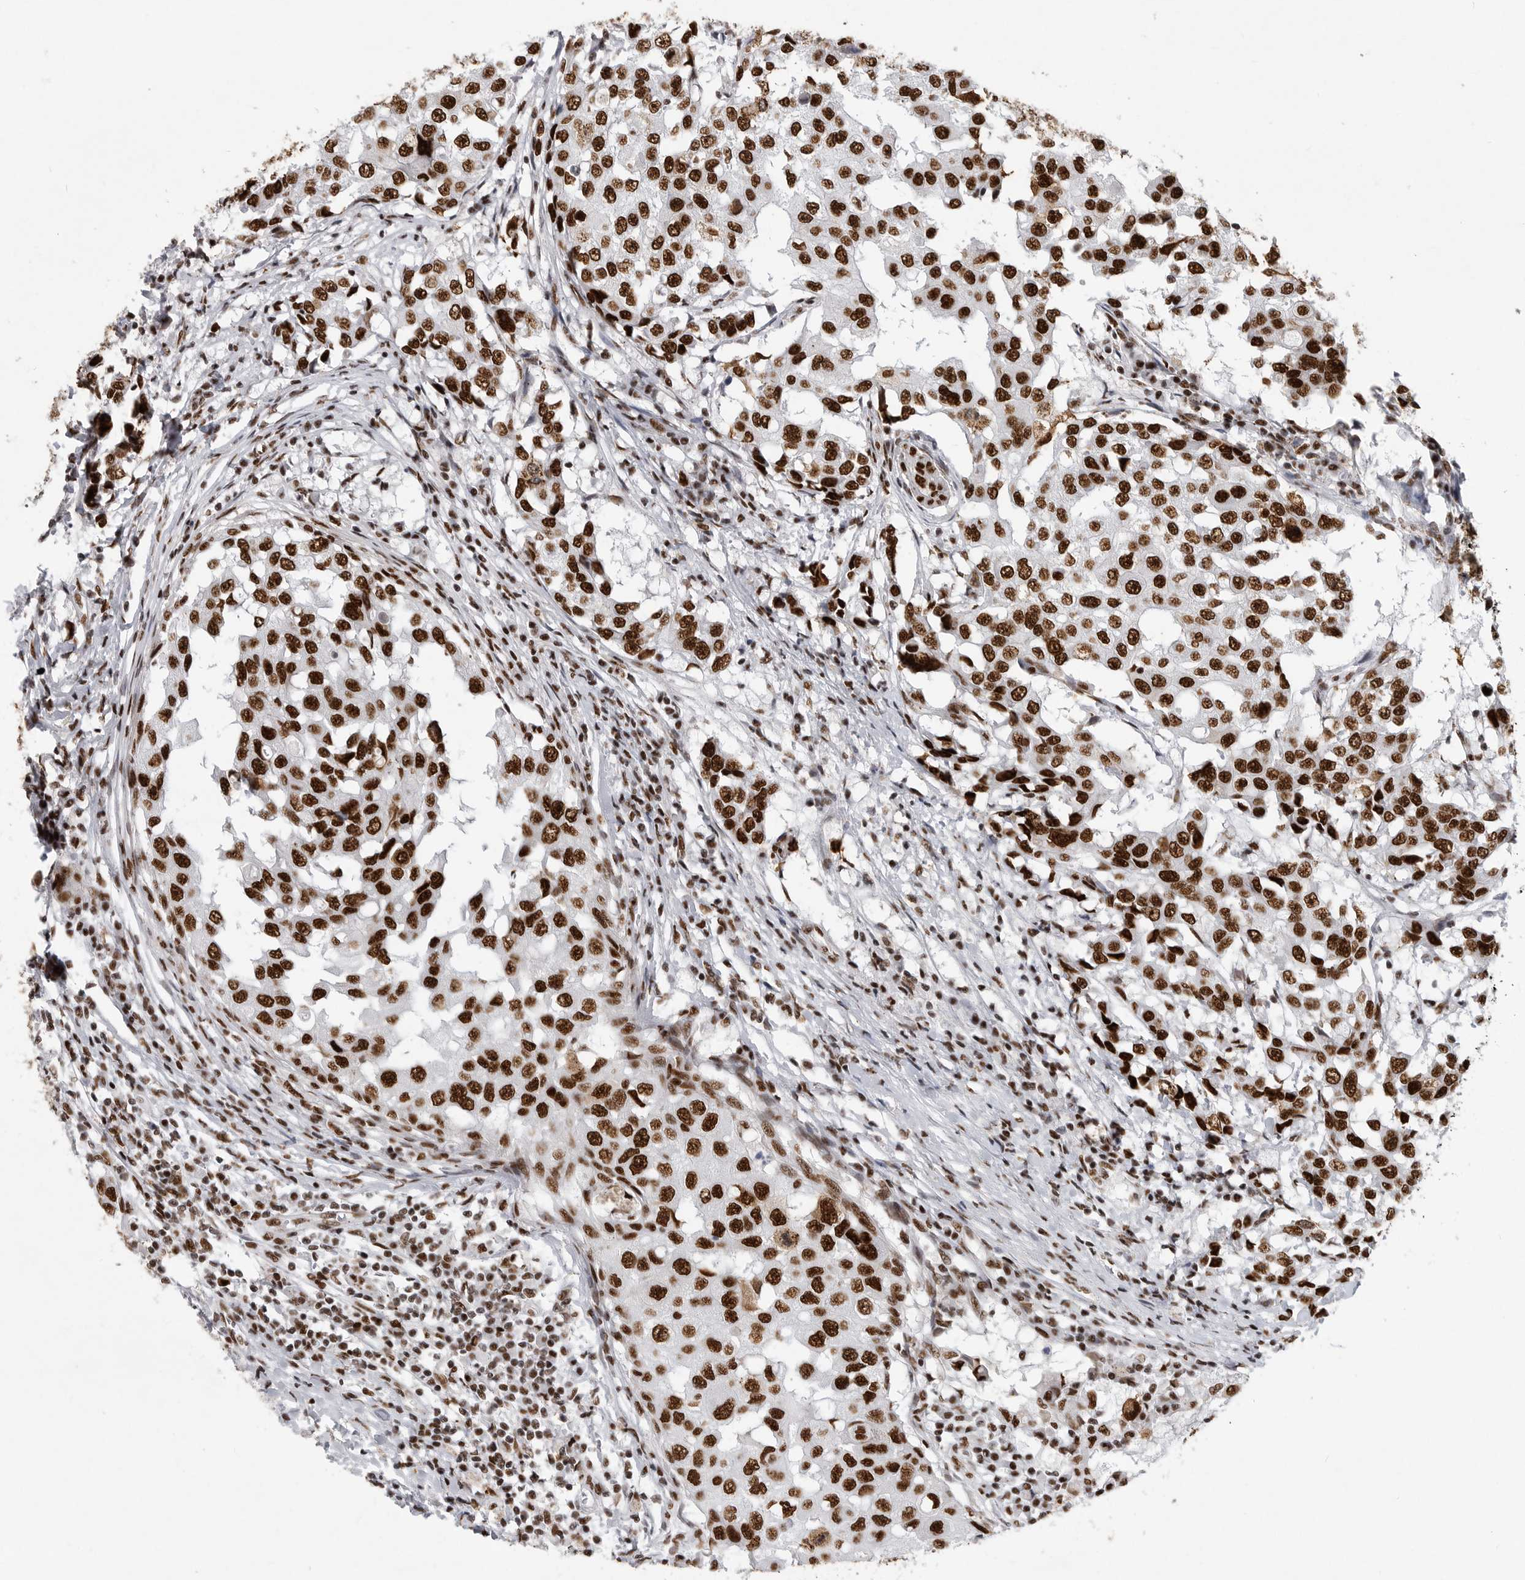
{"staining": {"intensity": "strong", "quantity": ">75%", "location": "nuclear"}, "tissue": "breast cancer", "cell_type": "Tumor cells", "image_type": "cancer", "snomed": [{"axis": "morphology", "description": "Duct carcinoma"}, {"axis": "topography", "description": "Breast"}], "caption": "Protein staining of breast cancer (invasive ductal carcinoma) tissue demonstrates strong nuclear staining in about >75% of tumor cells.", "gene": "BCLAF1", "patient": {"sex": "female", "age": 27}}